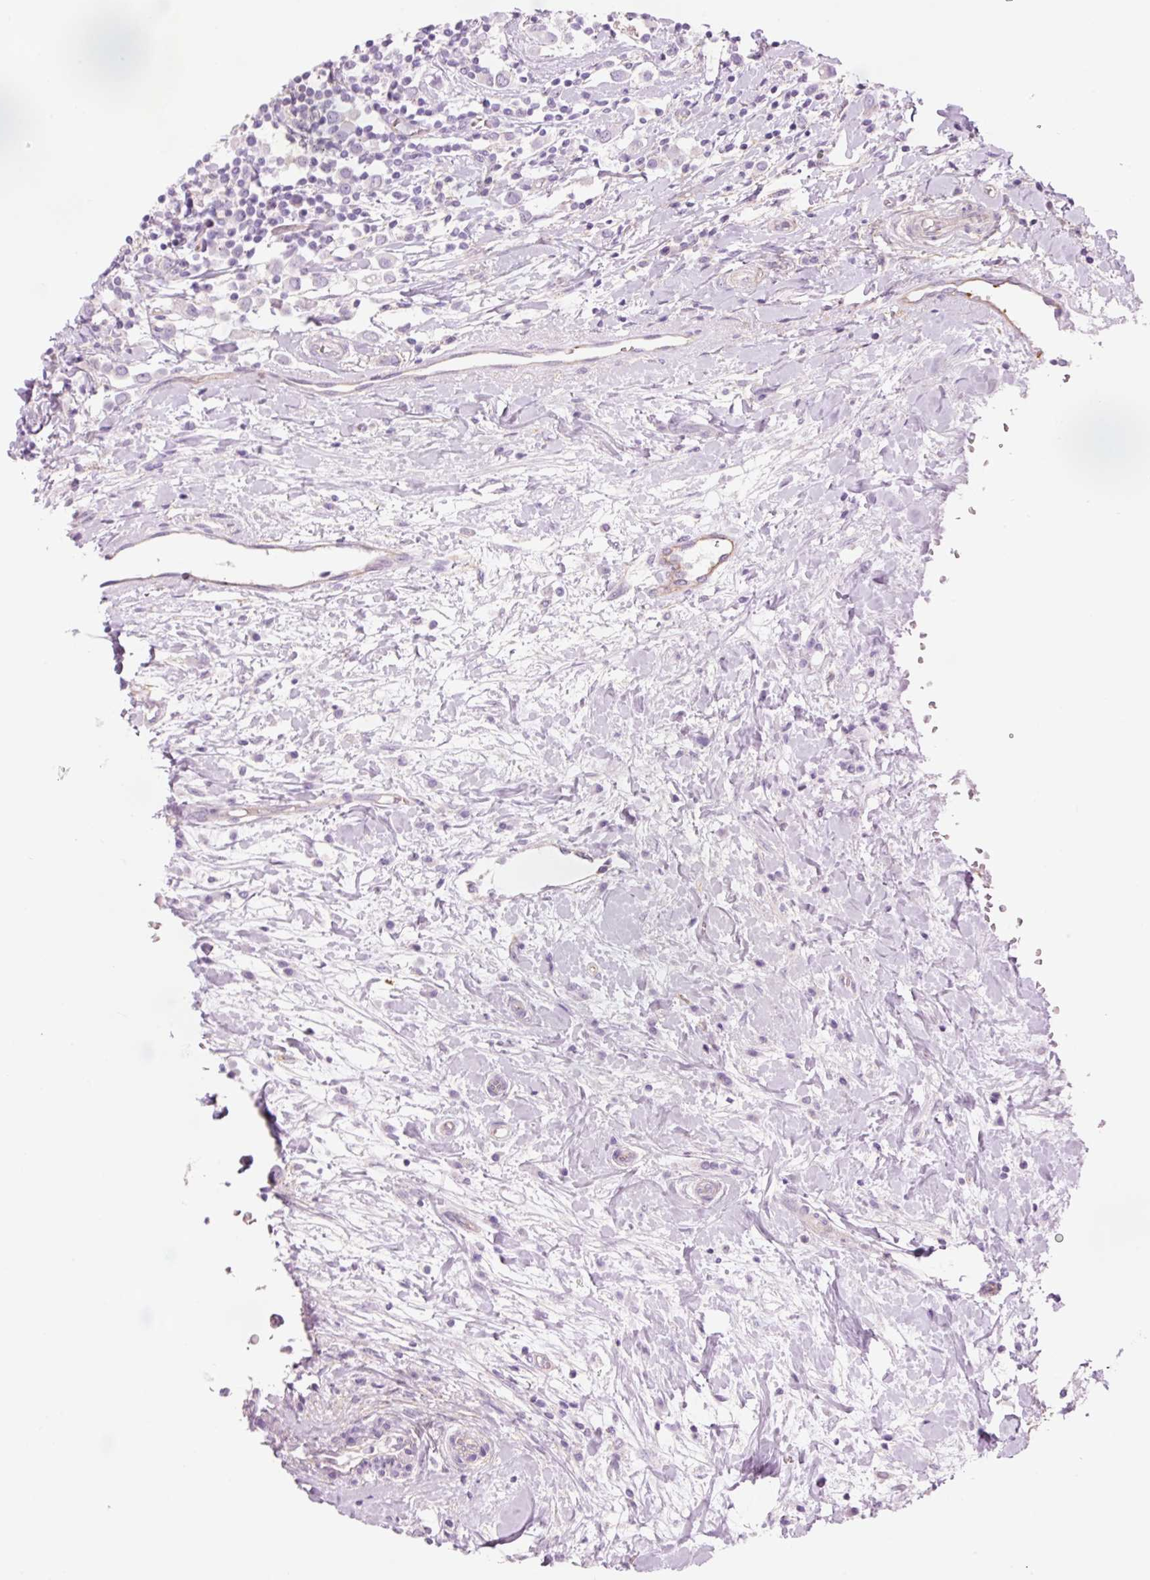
{"staining": {"intensity": "negative", "quantity": "none", "location": "none"}, "tissue": "breast cancer", "cell_type": "Tumor cells", "image_type": "cancer", "snomed": [{"axis": "morphology", "description": "Duct carcinoma"}, {"axis": "topography", "description": "Breast"}], "caption": "Immunohistochemistry of breast cancer (infiltrating ductal carcinoma) reveals no positivity in tumor cells.", "gene": "HSPA4L", "patient": {"sex": "female", "age": 61}}